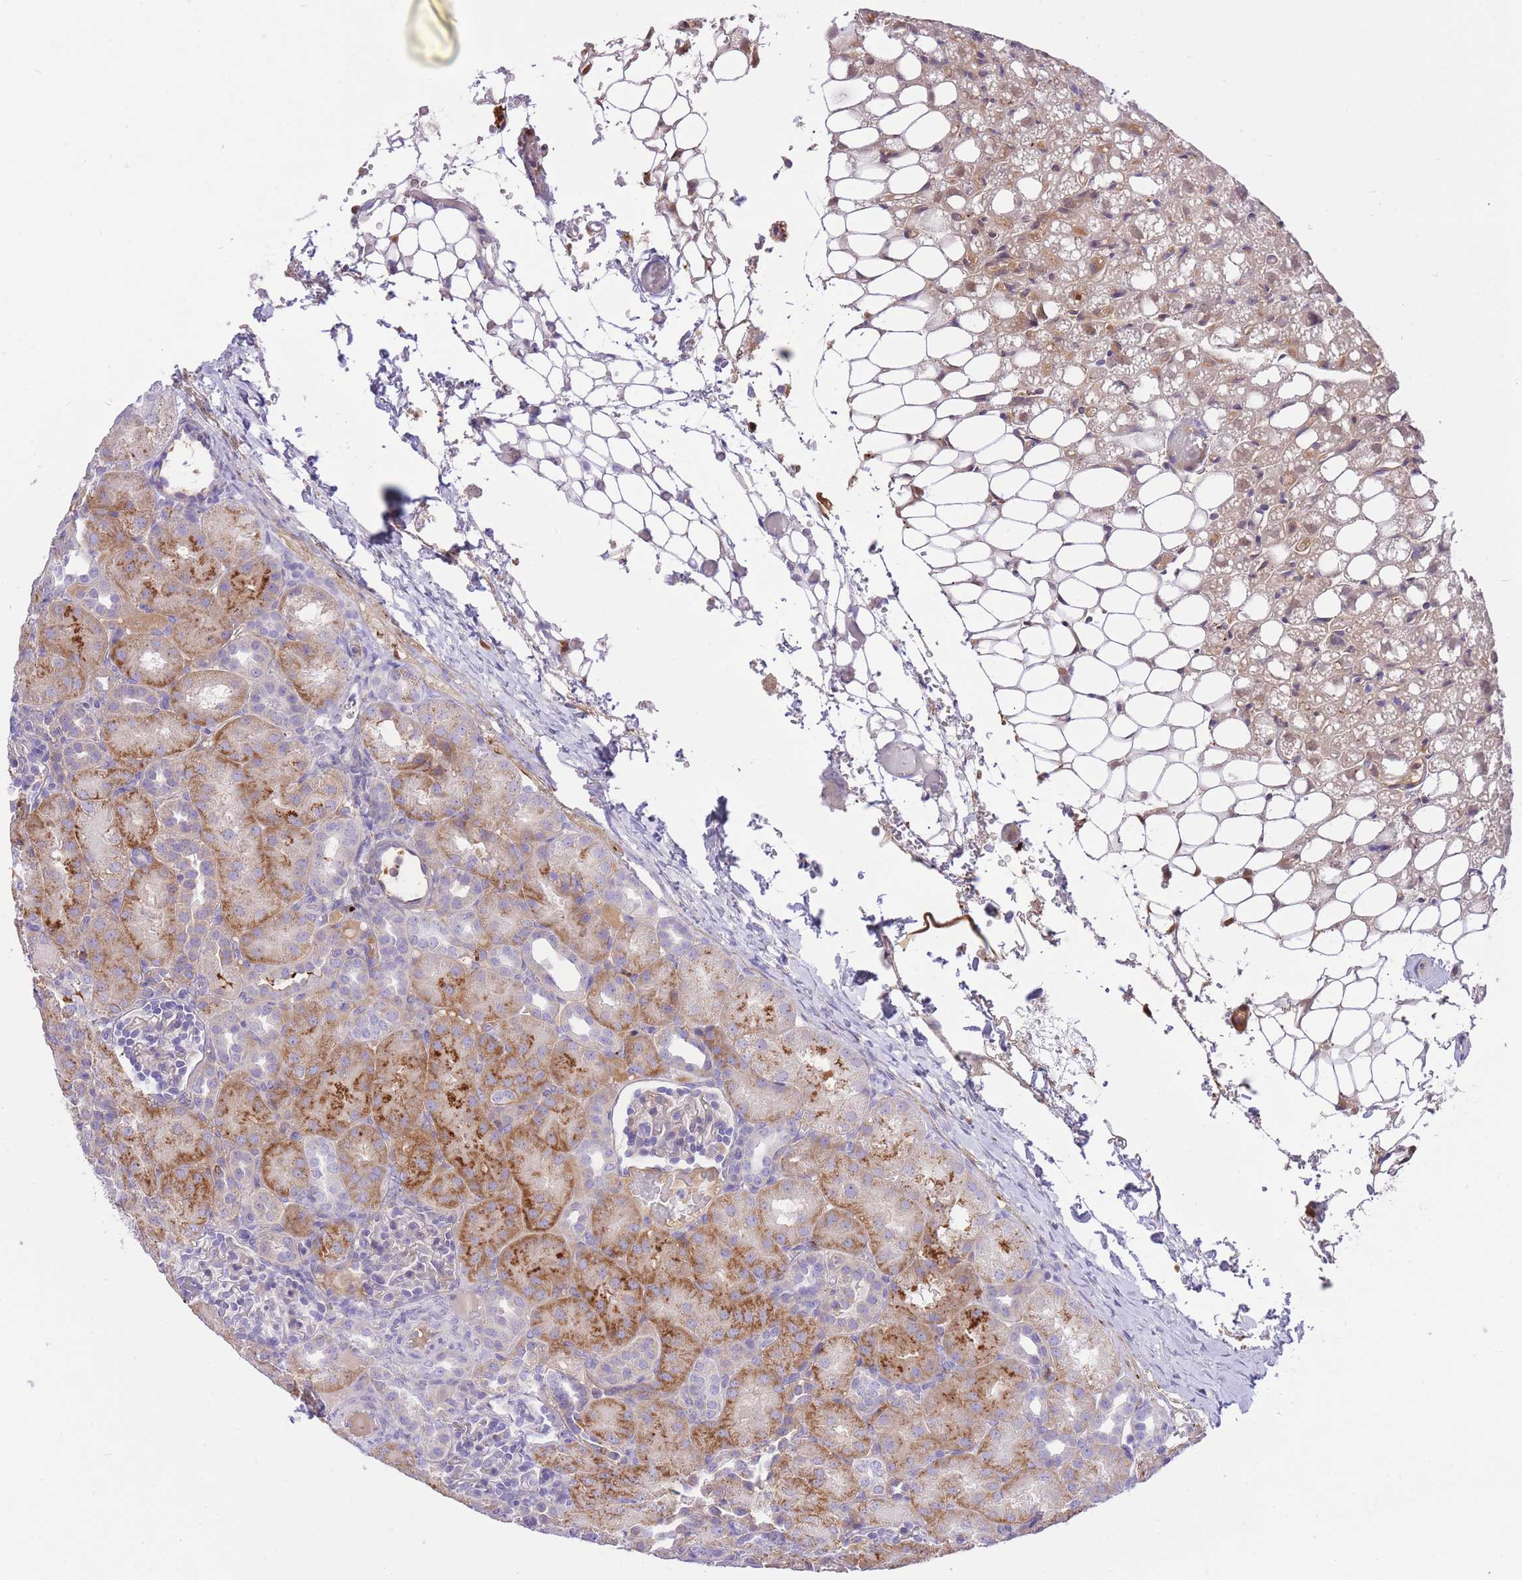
{"staining": {"intensity": "weak", "quantity": "25%-75%", "location": "cytoplasmic/membranous"}, "tissue": "kidney", "cell_type": "Cells in glomeruli", "image_type": "normal", "snomed": [{"axis": "morphology", "description": "Normal tissue, NOS"}, {"axis": "topography", "description": "Kidney"}], "caption": "IHC (DAB) staining of unremarkable human kidney demonstrates weak cytoplasmic/membranous protein staining in approximately 25%-75% of cells in glomeruli. The staining is performed using DAB brown chromogen to label protein expression. The nuclei are counter-stained blue using hematoxylin.", "gene": "HRG", "patient": {"sex": "male", "age": 1}}